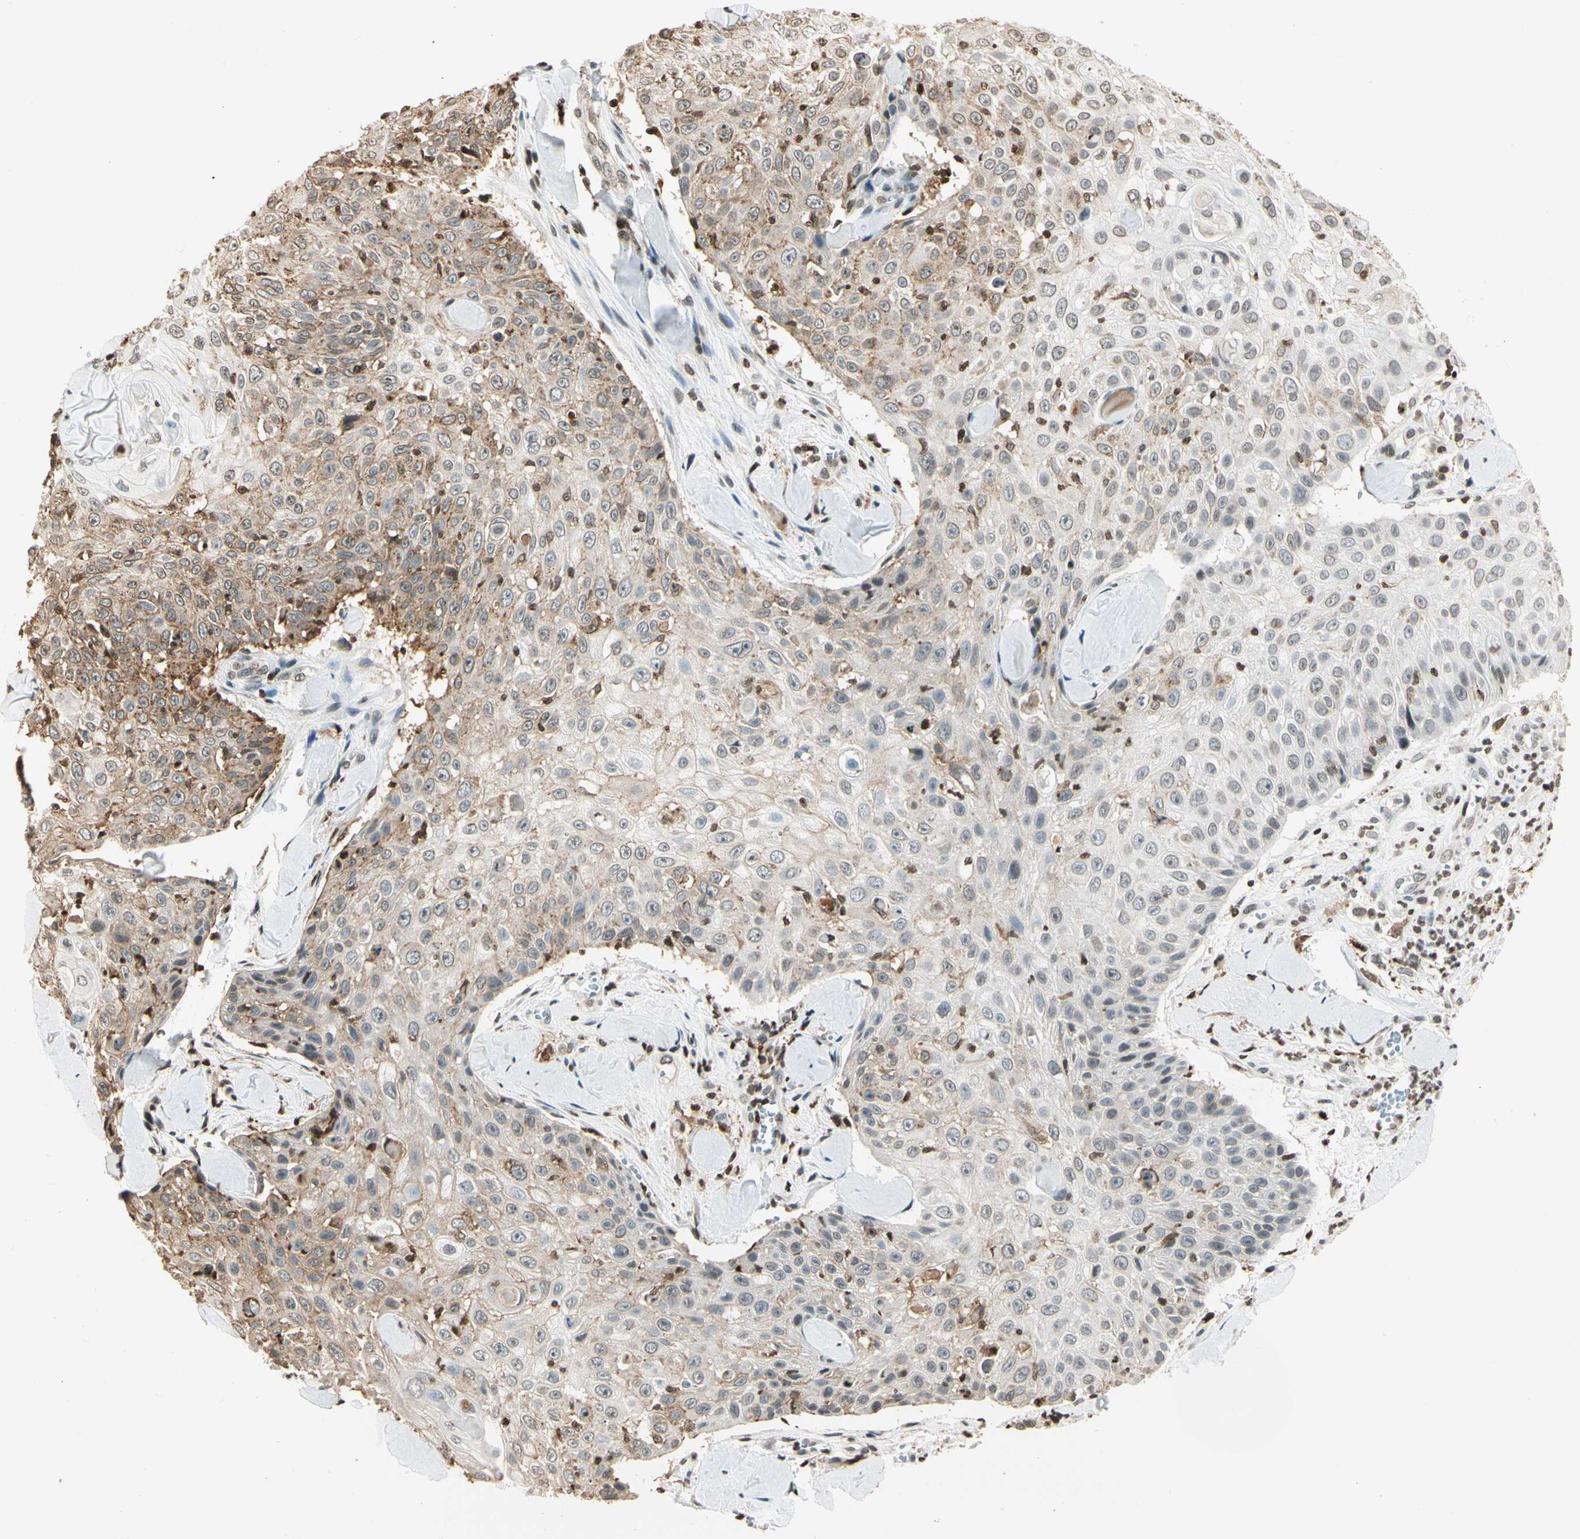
{"staining": {"intensity": "moderate", "quantity": "<25%", "location": "cytoplasmic/membranous,nuclear"}, "tissue": "skin cancer", "cell_type": "Tumor cells", "image_type": "cancer", "snomed": [{"axis": "morphology", "description": "Squamous cell carcinoma, NOS"}, {"axis": "topography", "description": "Skin"}], "caption": "High-power microscopy captured an immunohistochemistry (IHC) micrograph of skin cancer (squamous cell carcinoma), revealing moderate cytoplasmic/membranous and nuclear staining in approximately <25% of tumor cells.", "gene": "FER", "patient": {"sex": "male", "age": 86}}